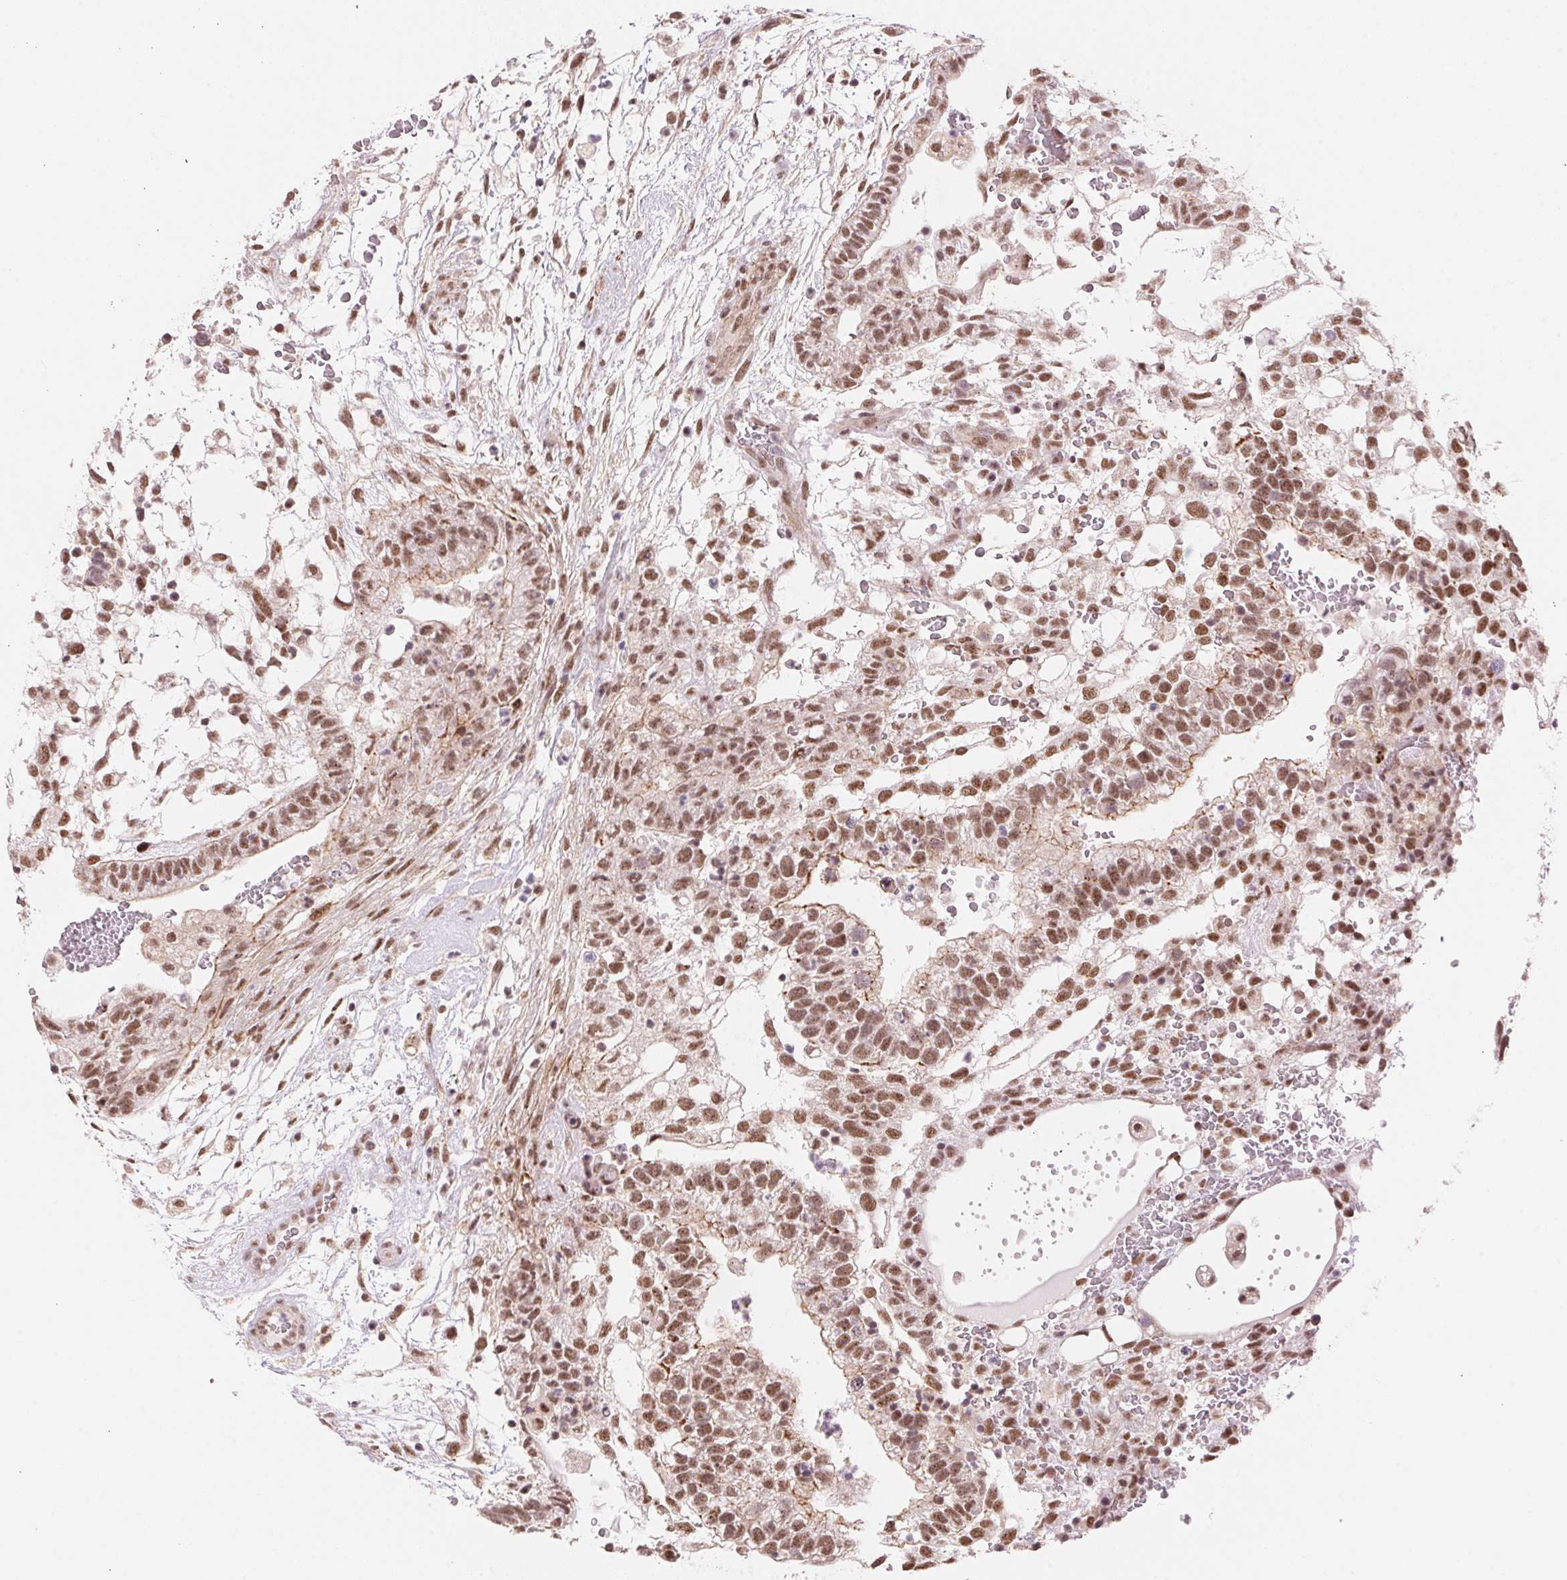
{"staining": {"intensity": "moderate", "quantity": ">75%", "location": "cytoplasmic/membranous,nuclear"}, "tissue": "testis cancer", "cell_type": "Tumor cells", "image_type": "cancer", "snomed": [{"axis": "morphology", "description": "Normal tissue, NOS"}, {"axis": "morphology", "description": "Carcinoma, Embryonal, NOS"}, {"axis": "topography", "description": "Testis"}], "caption": "DAB (3,3'-diaminobenzidine) immunohistochemical staining of testis cancer (embryonal carcinoma) demonstrates moderate cytoplasmic/membranous and nuclear protein positivity in approximately >75% of tumor cells.", "gene": "HNRNPDL", "patient": {"sex": "male", "age": 32}}